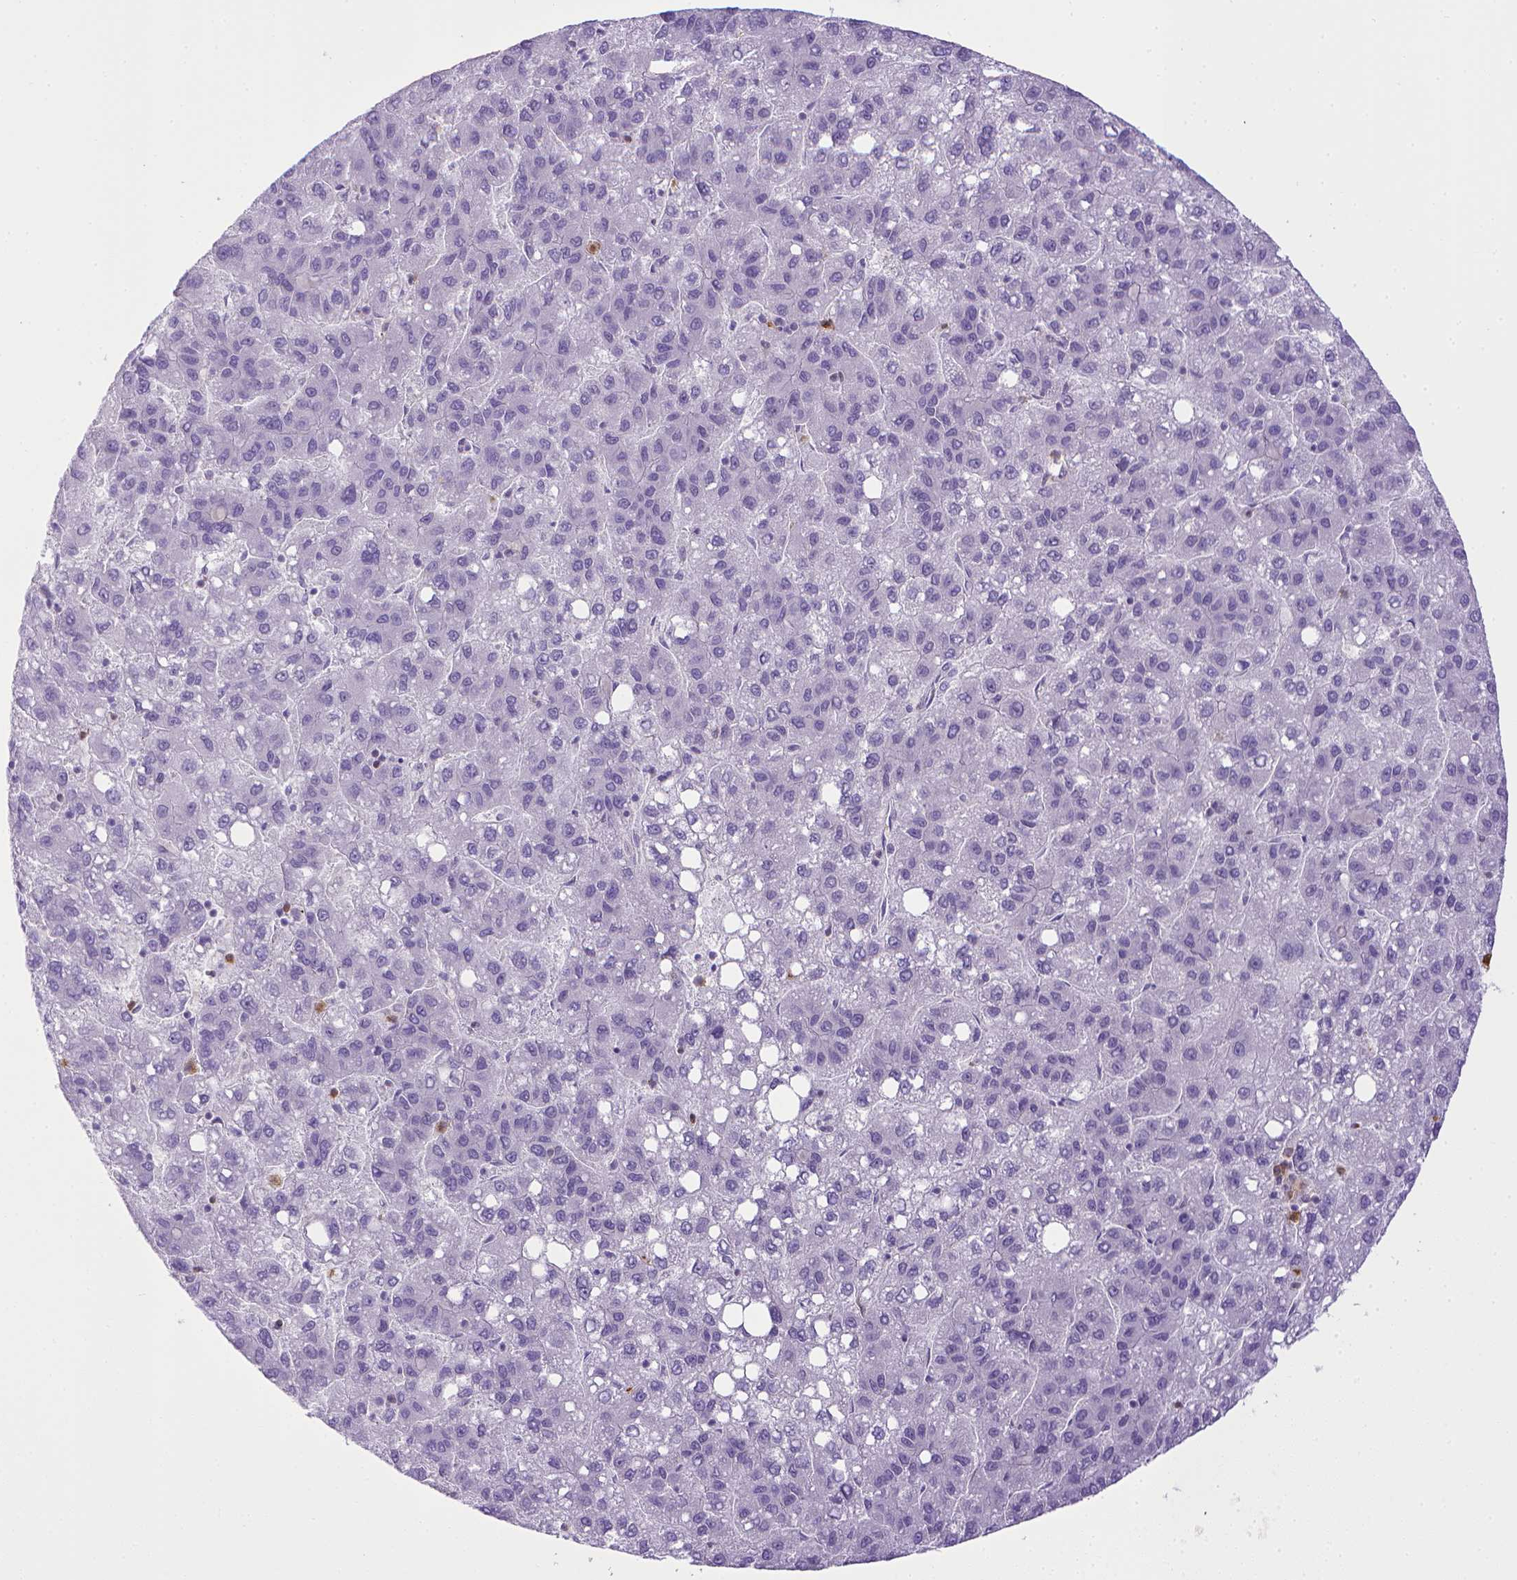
{"staining": {"intensity": "negative", "quantity": "none", "location": "none"}, "tissue": "liver cancer", "cell_type": "Tumor cells", "image_type": "cancer", "snomed": [{"axis": "morphology", "description": "Carcinoma, Hepatocellular, NOS"}, {"axis": "topography", "description": "Liver"}], "caption": "This is a histopathology image of immunohistochemistry staining of liver cancer (hepatocellular carcinoma), which shows no expression in tumor cells. (DAB immunohistochemistry (IHC), high magnification).", "gene": "ITGAM", "patient": {"sex": "female", "age": 82}}